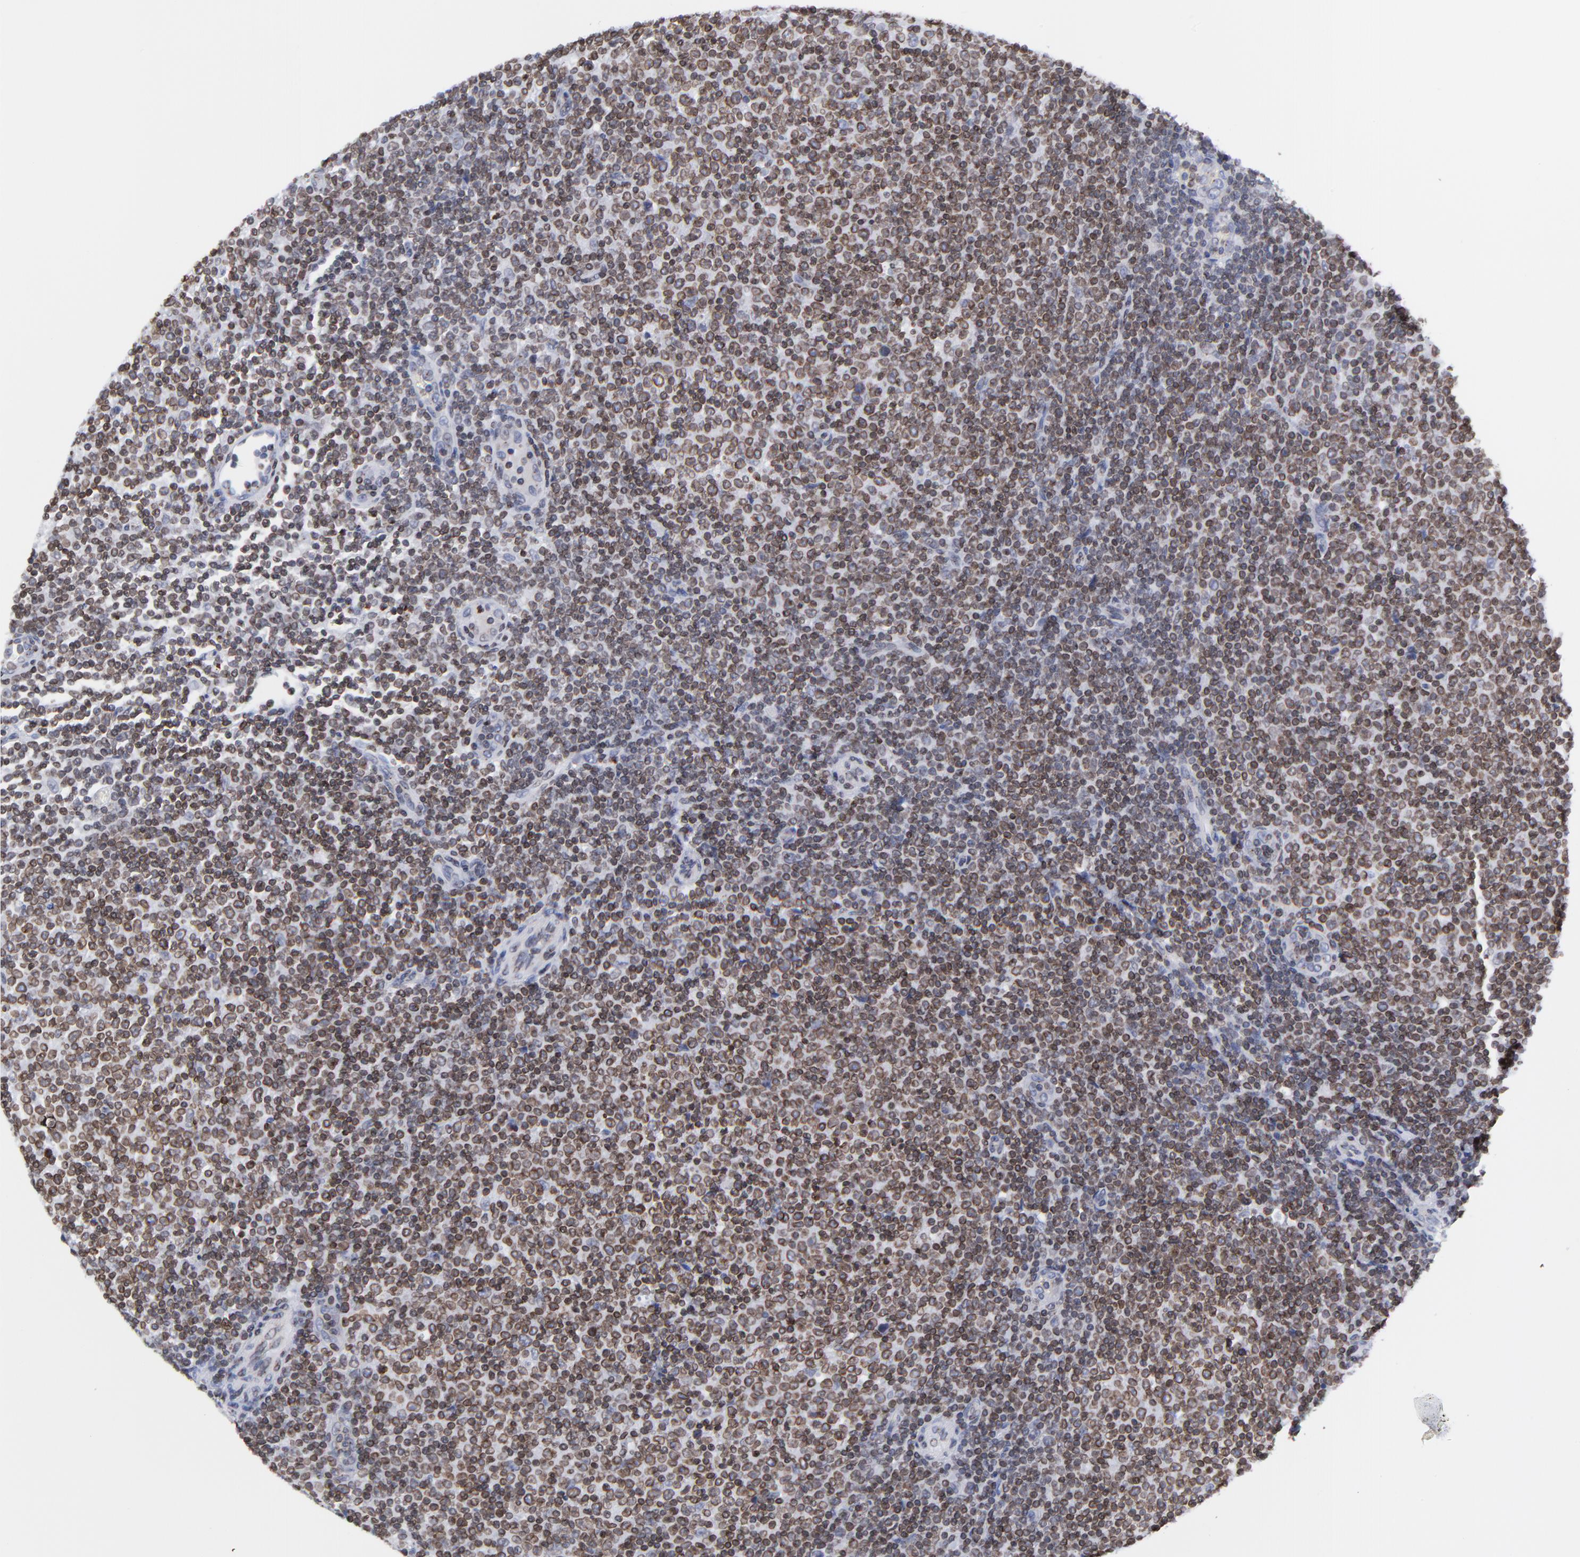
{"staining": {"intensity": "moderate", "quantity": ">75%", "location": "cytoplasmic/membranous,nuclear"}, "tissue": "lymphoma", "cell_type": "Tumor cells", "image_type": "cancer", "snomed": [{"axis": "morphology", "description": "Malignant lymphoma, non-Hodgkin's type, Low grade"}, {"axis": "topography", "description": "Lymph node"}], "caption": "About >75% of tumor cells in human lymphoma exhibit moderate cytoplasmic/membranous and nuclear protein positivity as visualized by brown immunohistochemical staining.", "gene": "THAP7", "patient": {"sex": "male", "age": 70}}